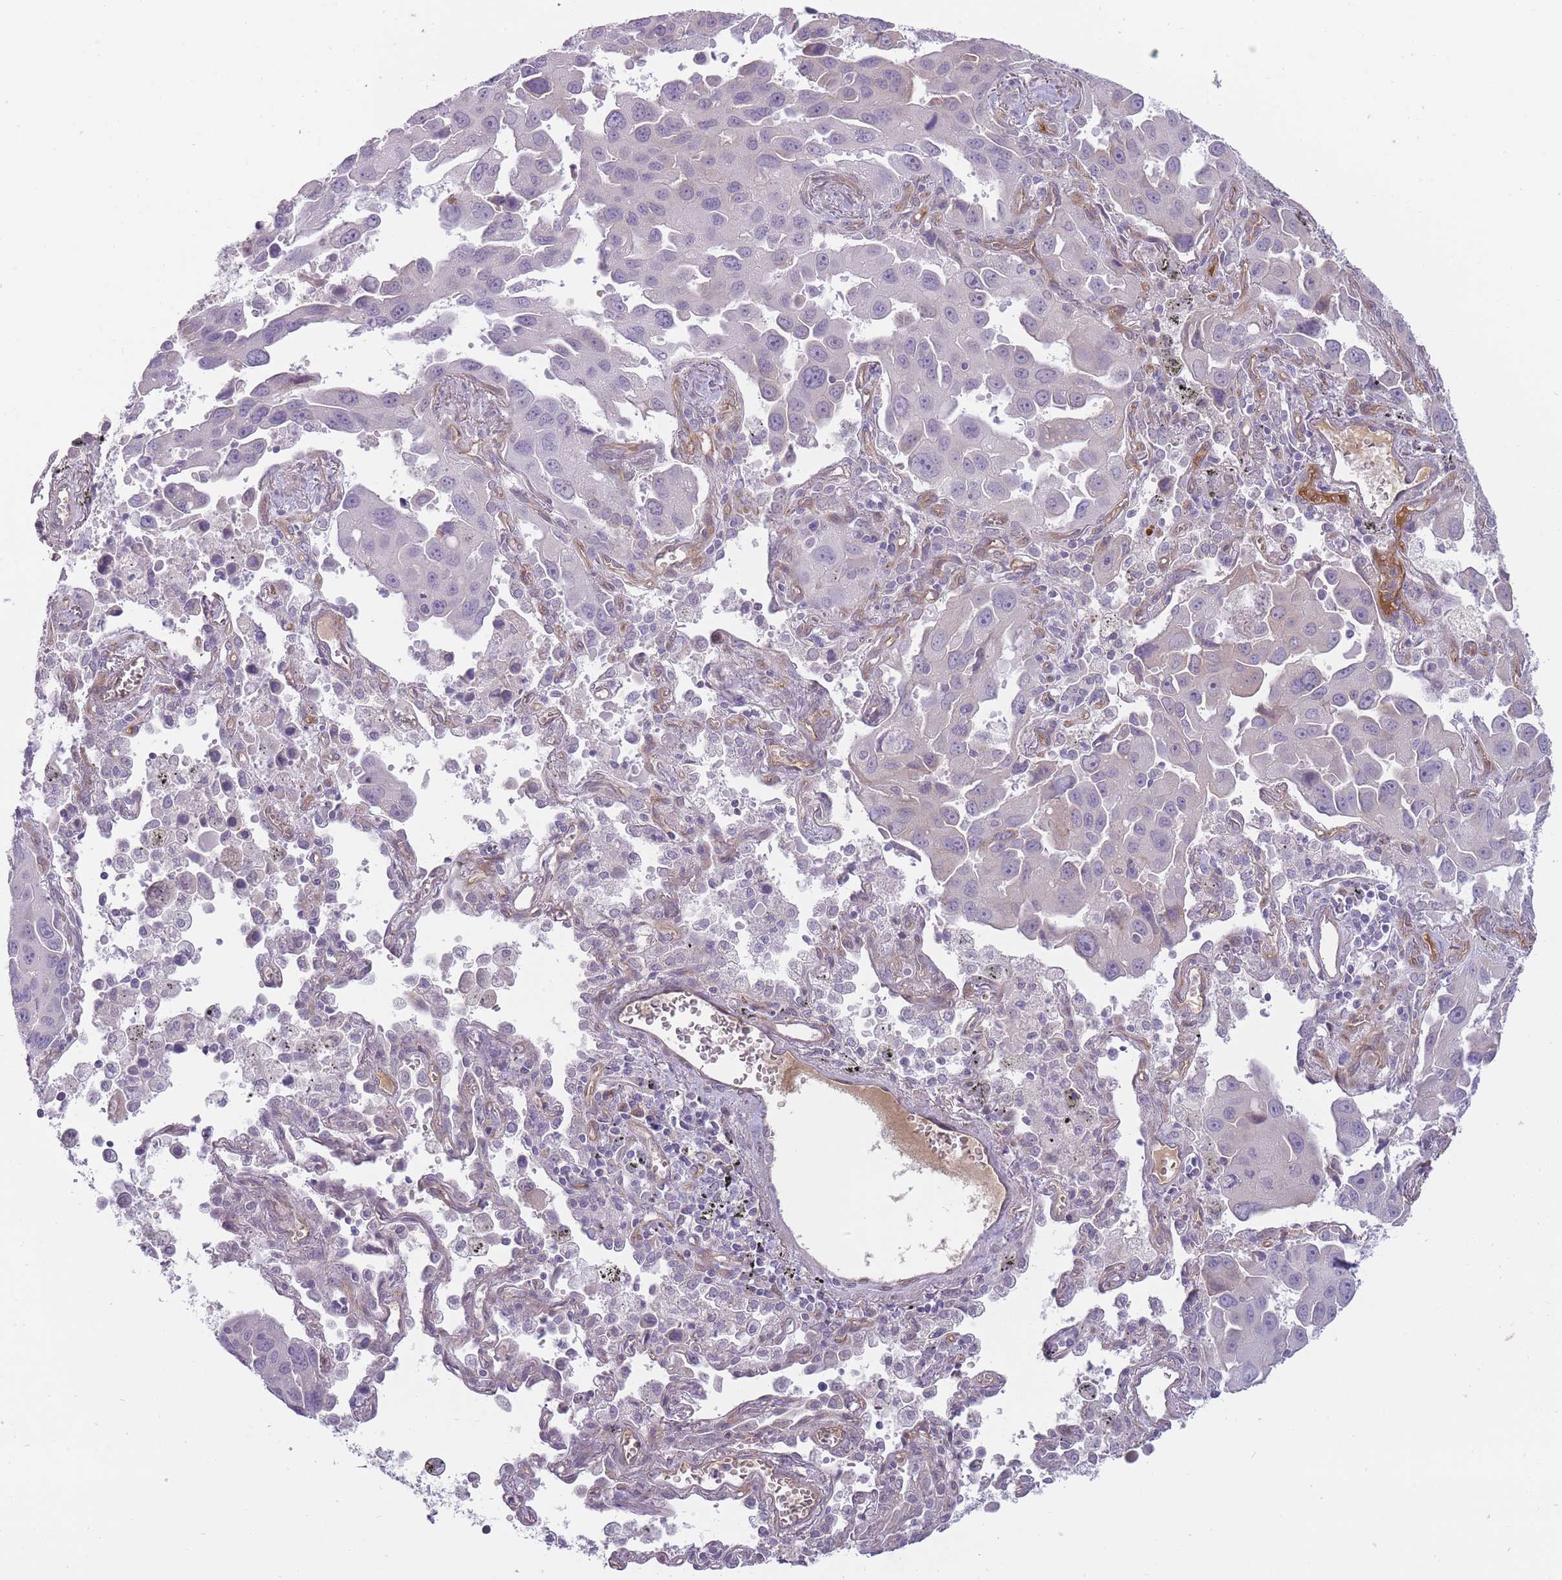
{"staining": {"intensity": "negative", "quantity": "none", "location": "none"}, "tissue": "lung cancer", "cell_type": "Tumor cells", "image_type": "cancer", "snomed": [{"axis": "morphology", "description": "Adenocarcinoma, NOS"}, {"axis": "topography", "description": "Lung"}], "caption": "The histopathology image shows no staining of tumor cells in lung cancer (adenocarcinoma).", "gene": "PGRMC2", "patient": {"sex": "male", "age": 66}}